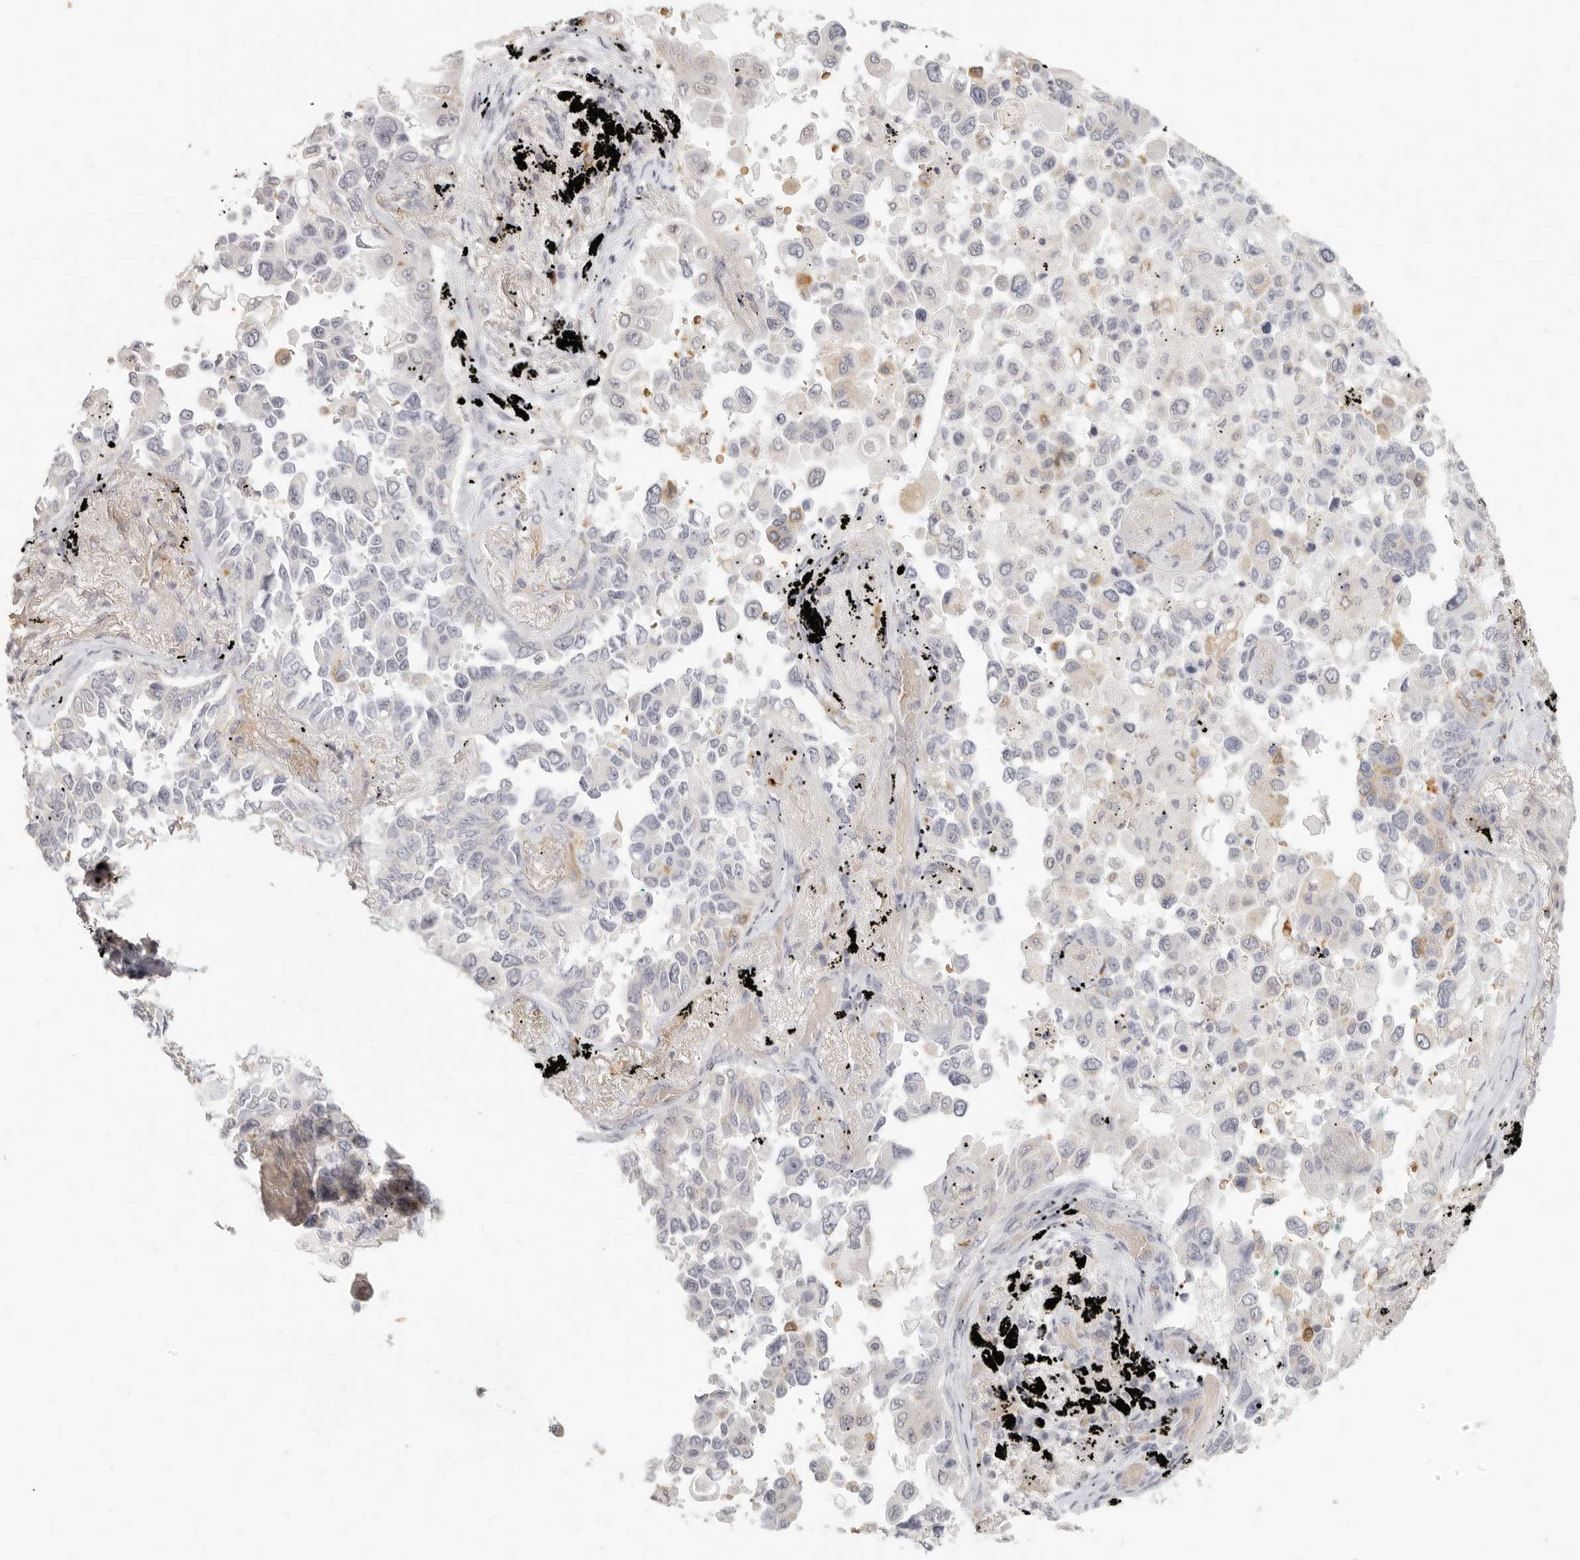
{"staining": {"intensity": "negative", "quantity": "none", "location": "none"}, "tissue": "lung cancer", "cell_type": "Tumor cells", "image_type": "cancer", "snomed": [{"axis": "morphology", "description": "Adenocarcinoma, NOS"}, {"axis": "topography", "description": "Lung"}], "caption": "Protein analysis of lung cancer reveals no significant staining in tumor cells. (Brightfield microscopy of DAB immunohistochemistry at high magnification).", "gene": "NIBAN1", "patient": {"sex": "female", "age": 67}}